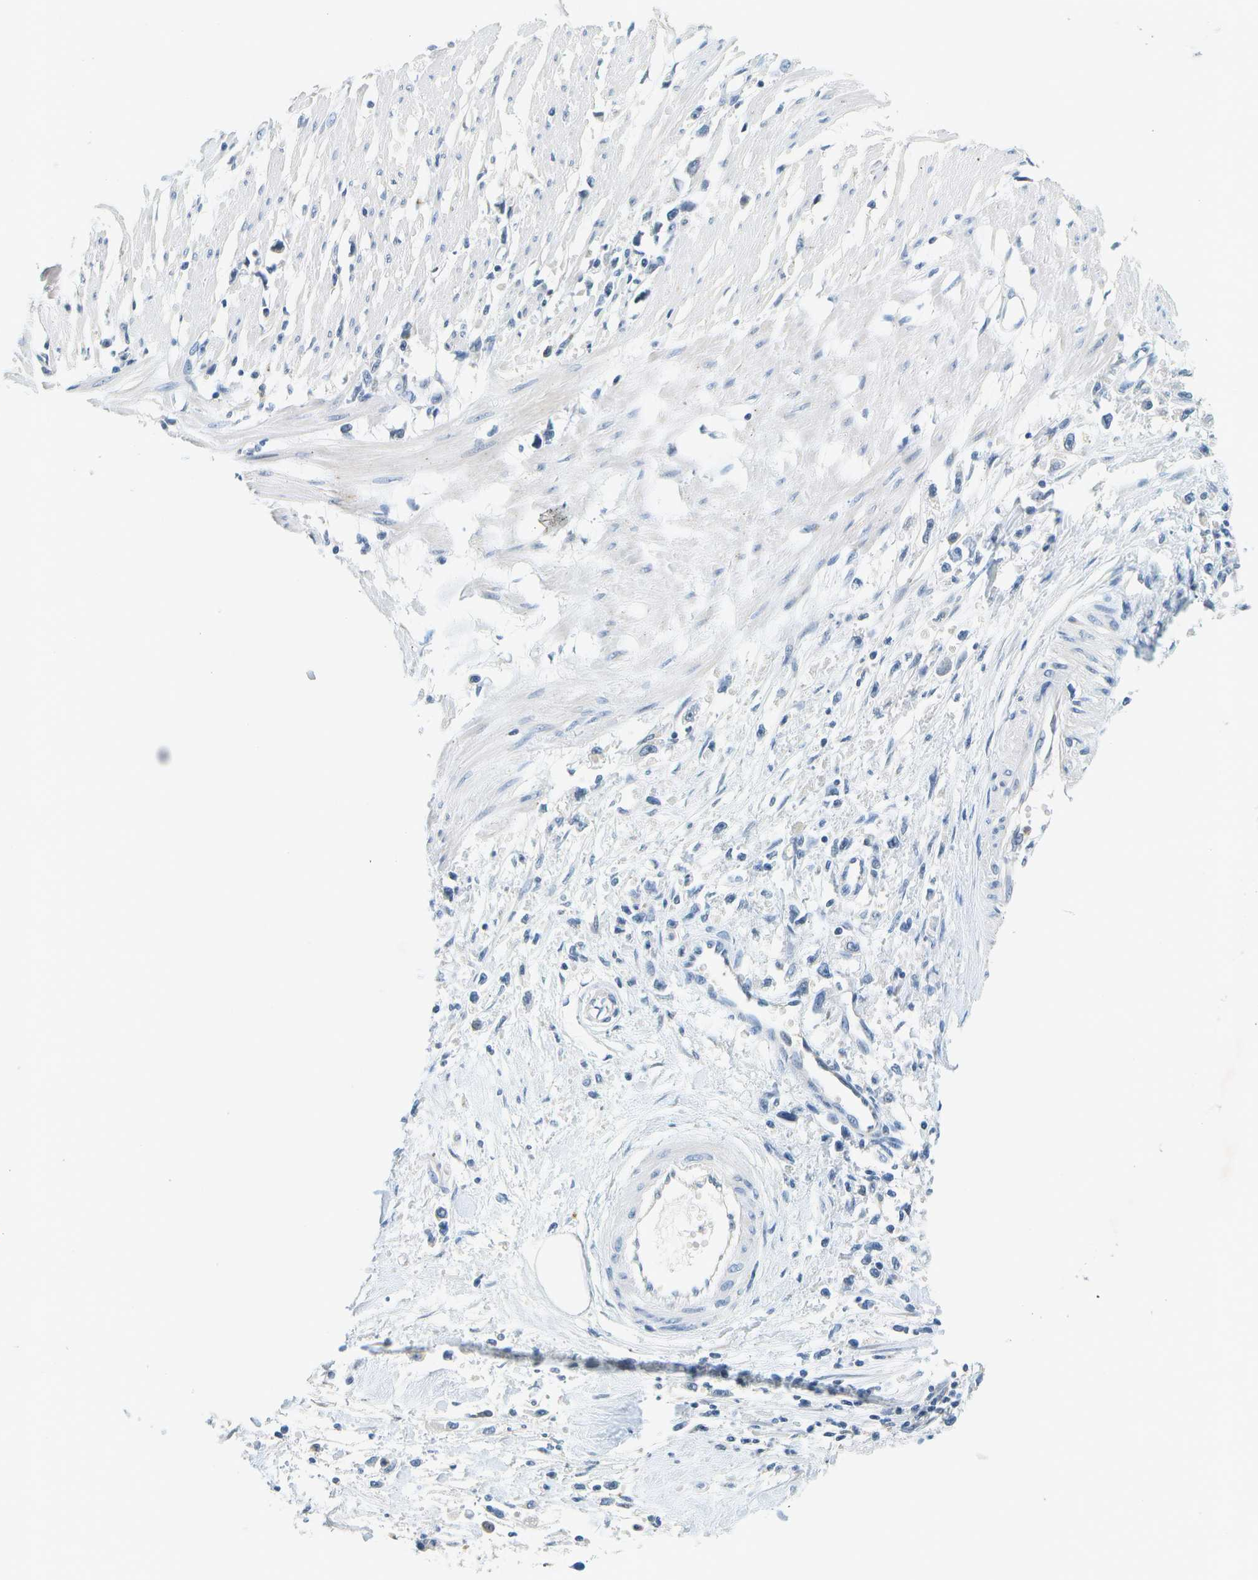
{"staining": {"intensity": "negative", "quantity": "none", "location": "none"}, "tissue": "stomach cancer", "cell_type": "Tumor cells", "image_type": "cancer", "snomed": [{"axis": "morphology", "description": "Adenocarcinoma, NOS"}, {"axis": "topography", "description": "Stomach"}], "caption": "Stomach adenocarcinoma was stained to show a protein in brown. There is no significant staining in tumor cells.", "gene": "RASGRP2", "patient": {"sex": "female", "age": 59}}